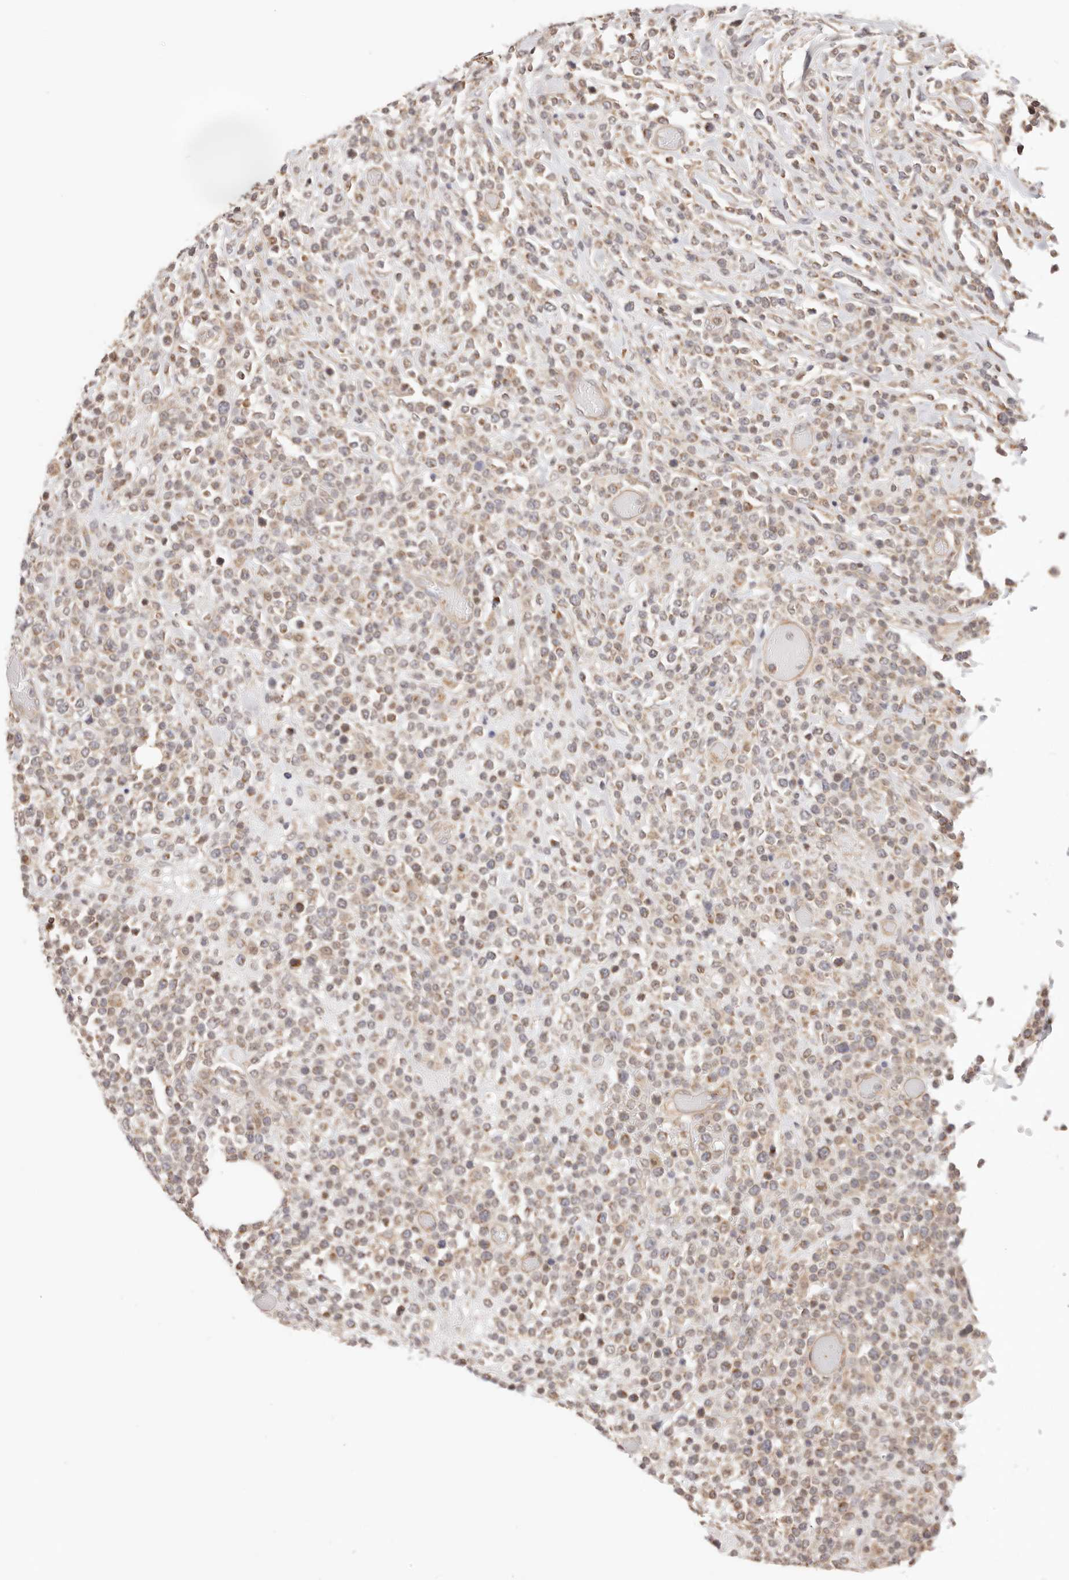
{"staining": {"intensity": "weak", "quantity": ">75%", "location": "cytoplasmic/membranous"}, "tissue": "lymphoma", "cell_type": "Tumor cells", "image_type": "cancer", "snomed": [{"axis": "morphology", "description": "Malignant lymphoma, non-Hodgkin's type, High grade"}, {"axis": "topography", "description": "Colon"}], "caption": "Lymphoma stained with DAB (3,3'-diaminobenzidine) immunohistochemistry demonstrates low levels of weak cytoplasmic/membranous expression in about >75% of tumor cells. (IHC, brightfield microscopy, high magnification).", "gene": "KCMF1", "patient": {"sex": "female", "age": 53}}